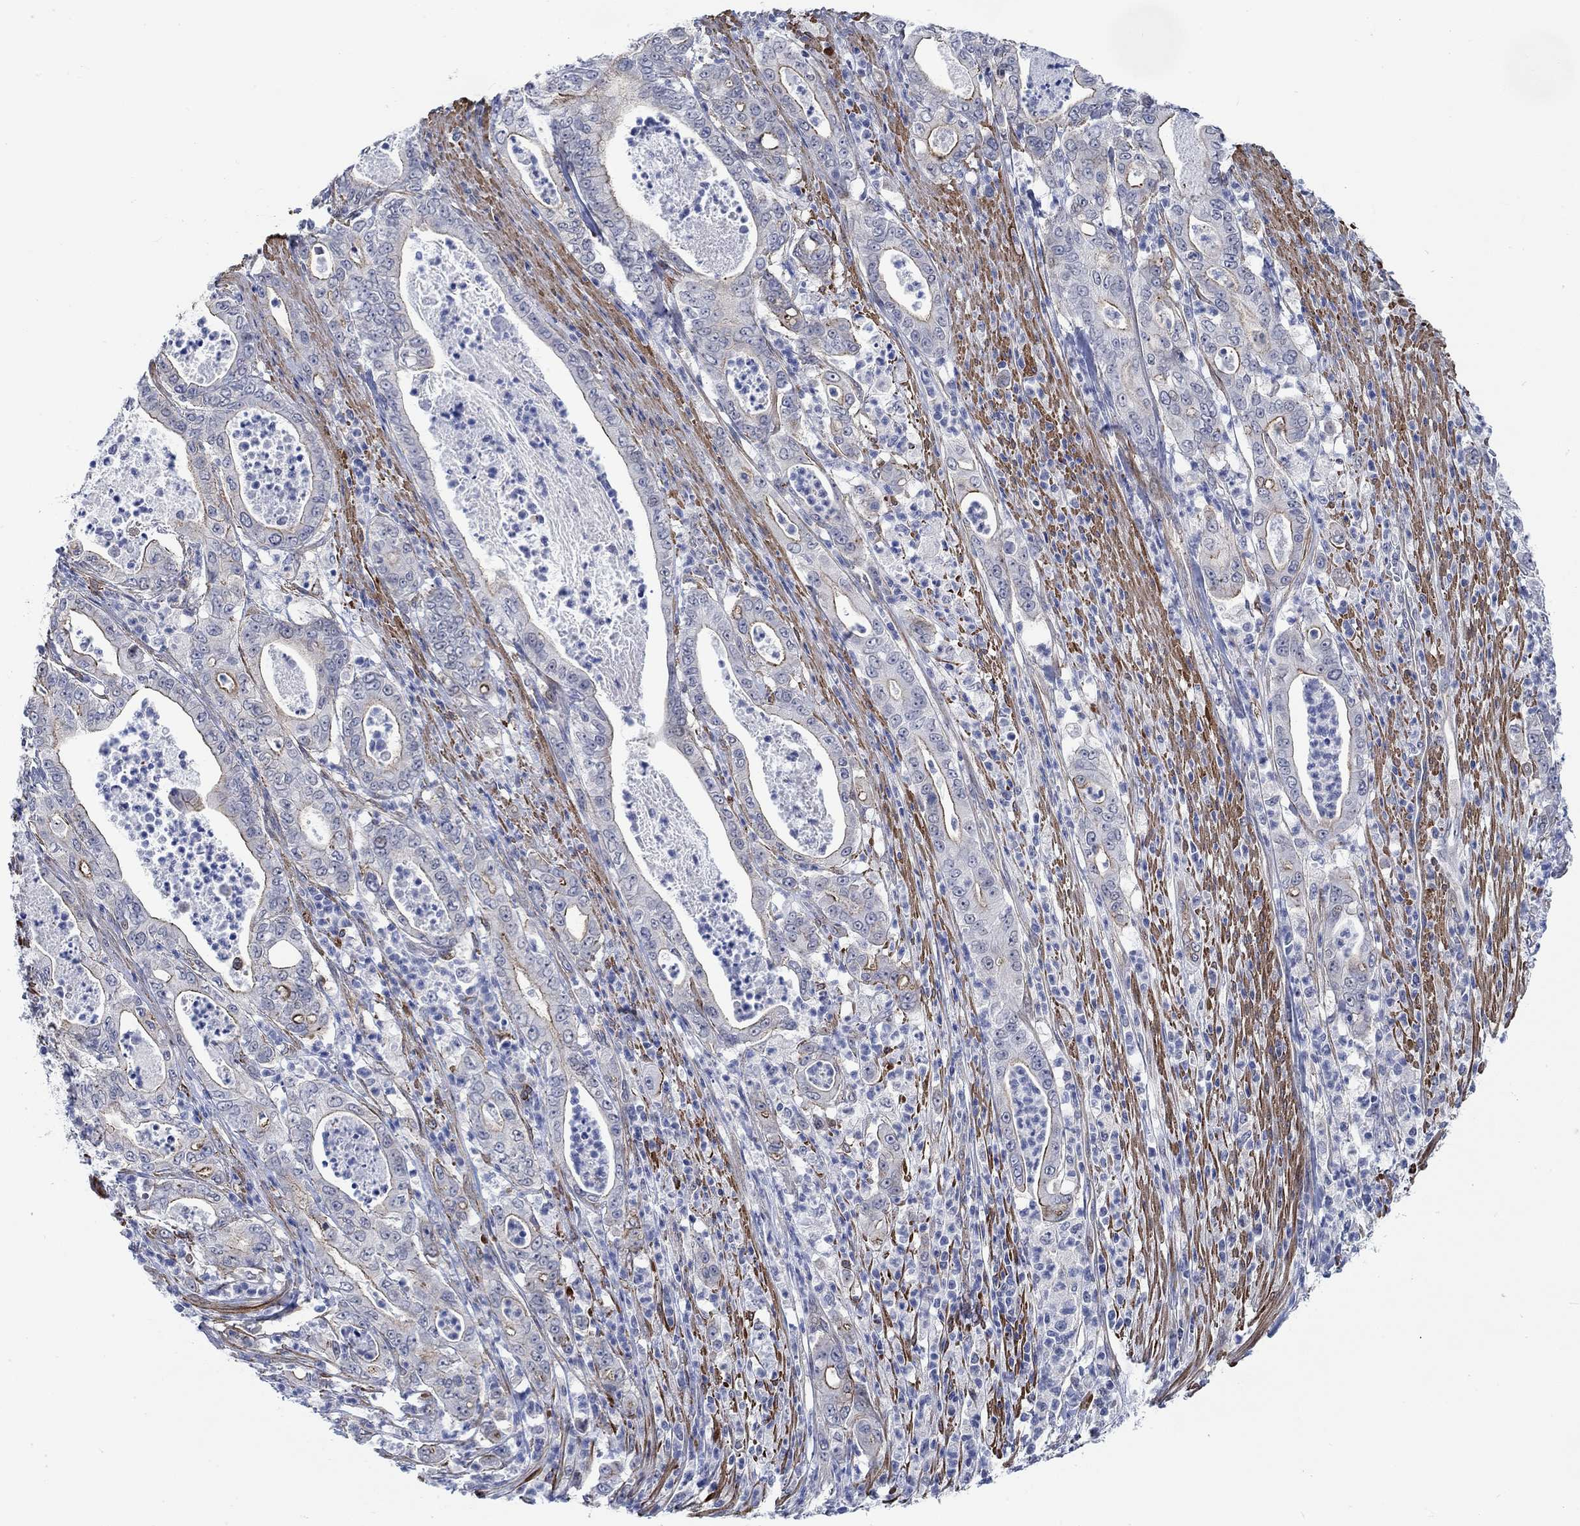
{"staining": {"intensity": "strong", "quantity": "<25%", "location": "cytoplasmic/membranous"}, "tissue": "pancreatic cancer", "cell_type": "Tumor cells", "image_type": "cancer", "snomed": [{"axis": "morphology", "description": "Adenocarcinoma, NOS"}, {"axis": "topography", "description": "Pancreas"}], "caption": "Tumor cells display medium levels of strong cytoplasmic/membranous staining in approximately <25% of cells in human pancreatic cancer. (DAB IHC with brightfield microscopy, high magnification).", "gene": "KCNH8", "patient": {"sex": "male", "age": 71}}